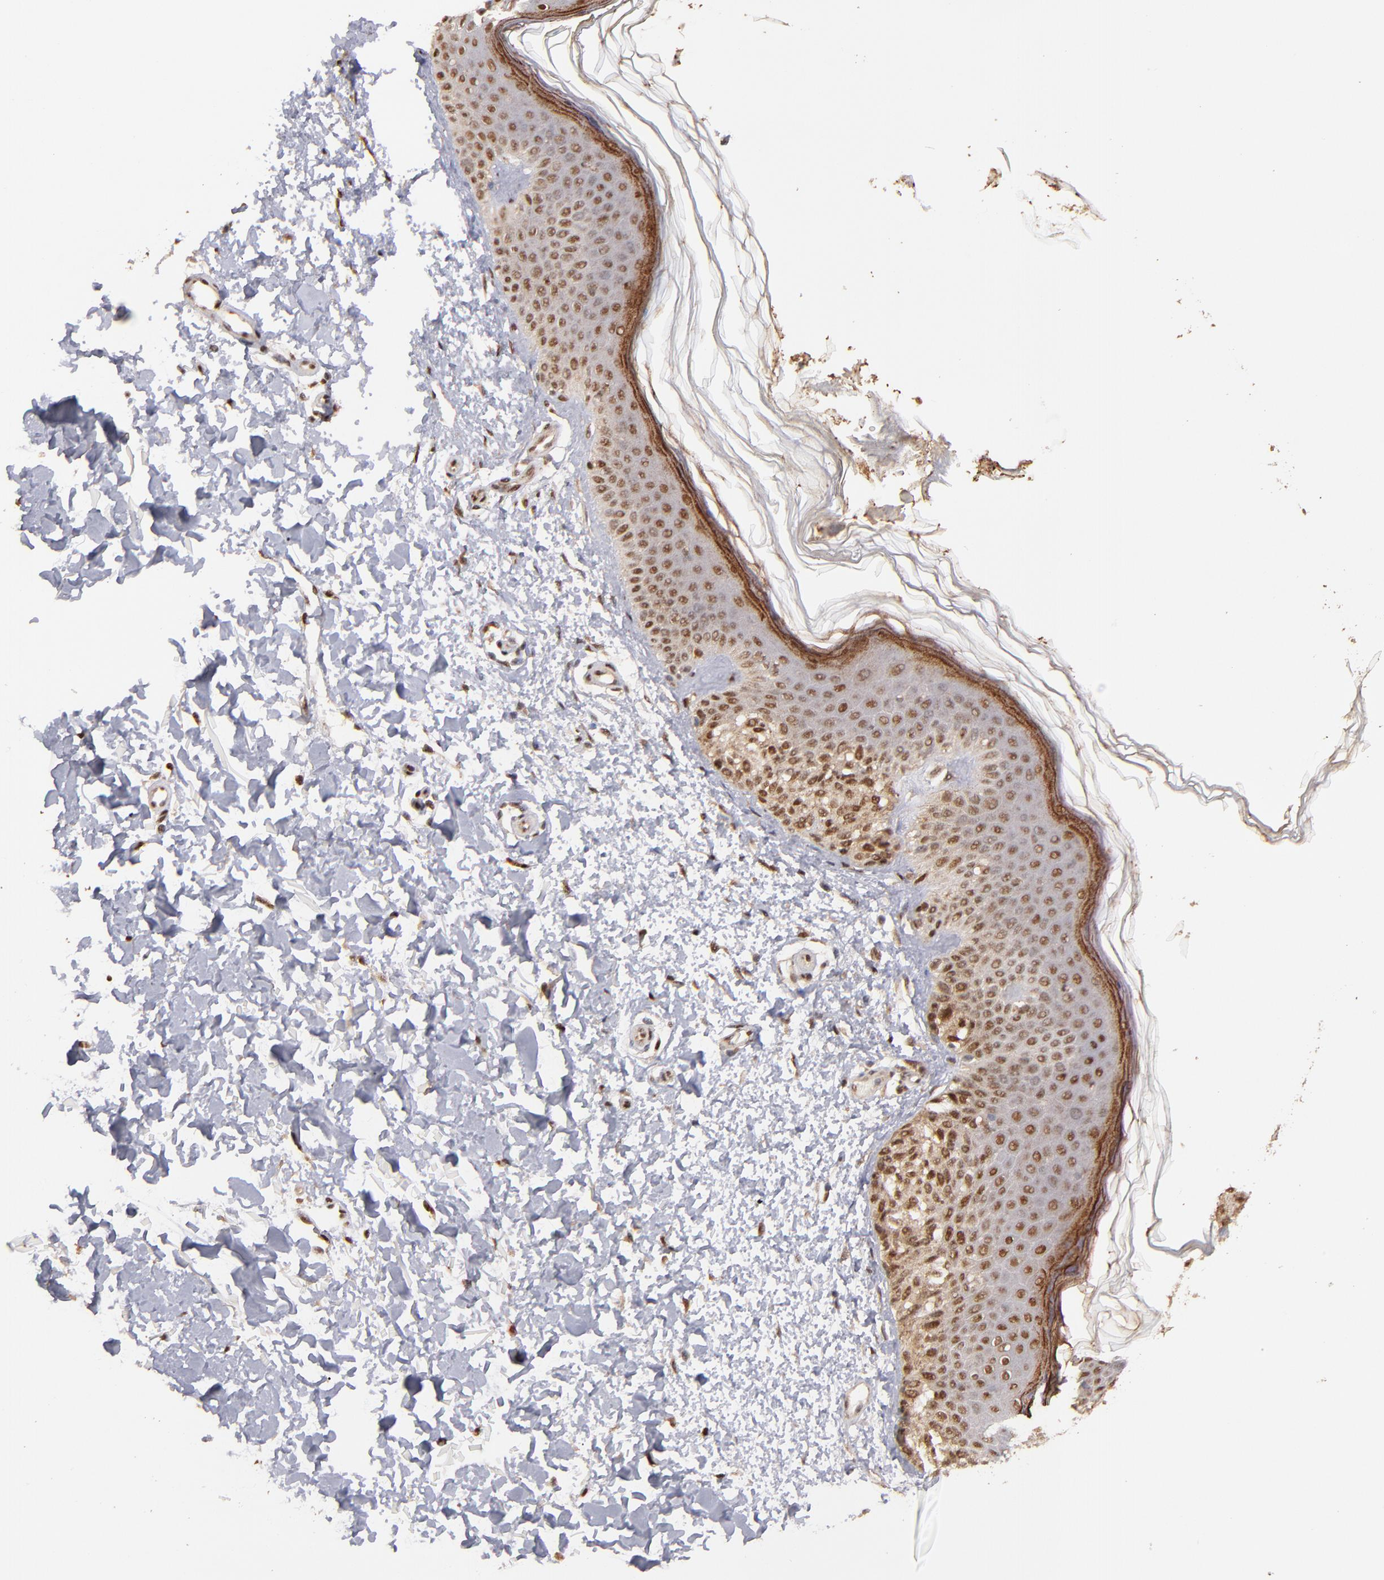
{"staining": {"intensity": "moderate", "quantity": ">75%", "location": "cytoplasmic/membranous,nuclear"}, "tissue": "melanoma", "cell_type": "Tumor cells", "image_type": "cancer", "snomed": [{"axis": "morphology", "description": "Normal tissue, NOS"}, {"axis": "morphology", "description": "Malignant melanoma, NOS"}, {"axis": "topography", "description": "Skin"}], "caption": "Approximately >75% of tumor cells in human malignant melanoma demonstrate moderate cytoplasmic/membranous and nuclear protein staining as visualized by brown immunohistochemical staining.", "gene": "EAPP", "patient": {"sex": "male", "age": 83}}